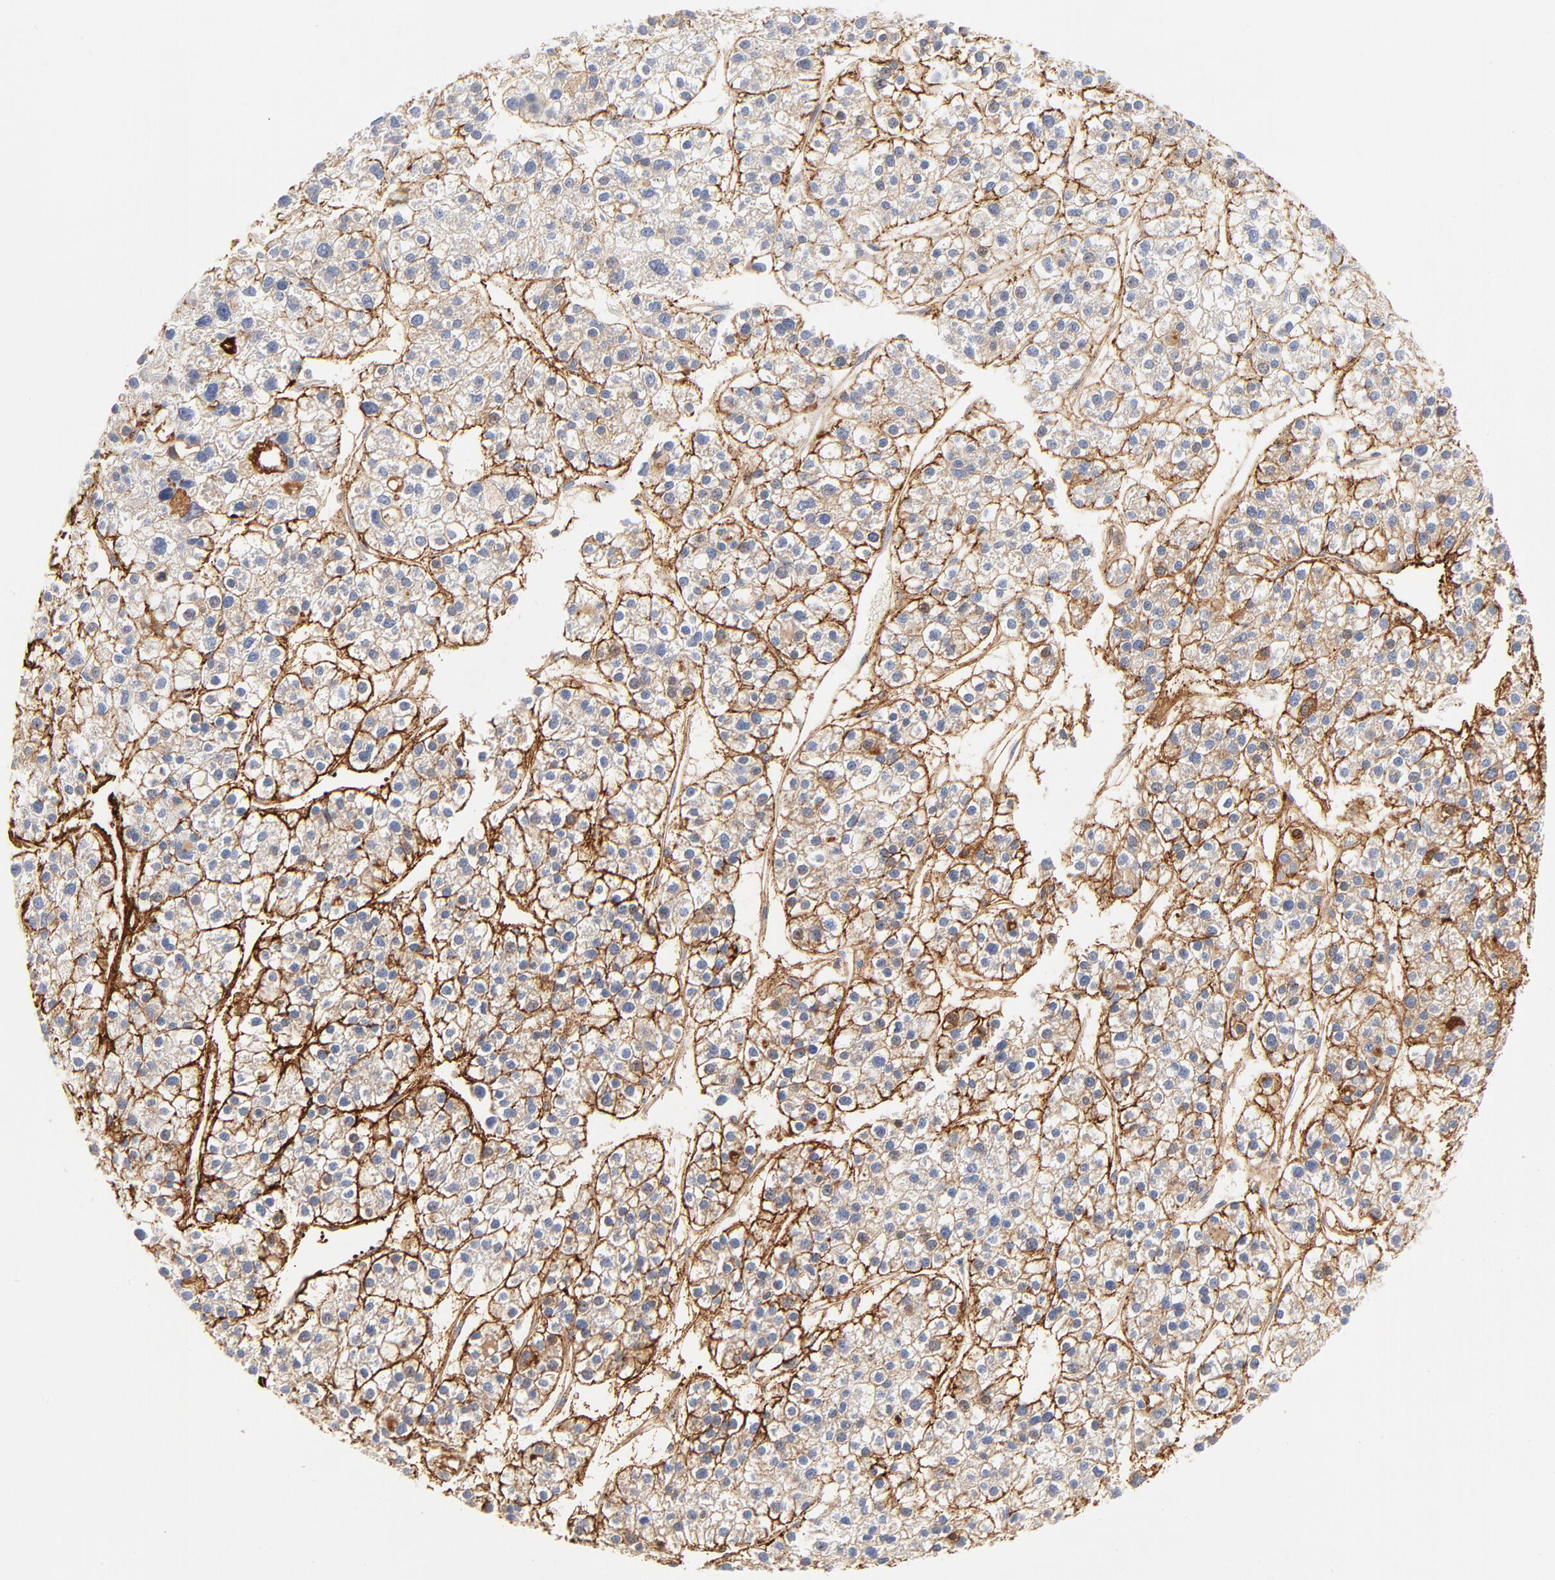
{"staining": {"intensity": "moderate", "quantity": "25%-75%", "location": "cytoplasmic/membranous"}, "tissue": "liver cancer", "cell_type": "Tumor cells", "image_type": "cancer", "snomed": [{"axis": "morphology", "description": "Carcinoma, Hepatocellular, NOS"}, {"axis": "topography", "description": "Liver"}], "caption": "Brown immunohistochemical staining in human liver cancer exhibits moderate cytoplasmic/membranous staining in about 25%-75% of tumor cells.", "gene": "PLAT", "patient": {"sex": "female", "age": 85}}